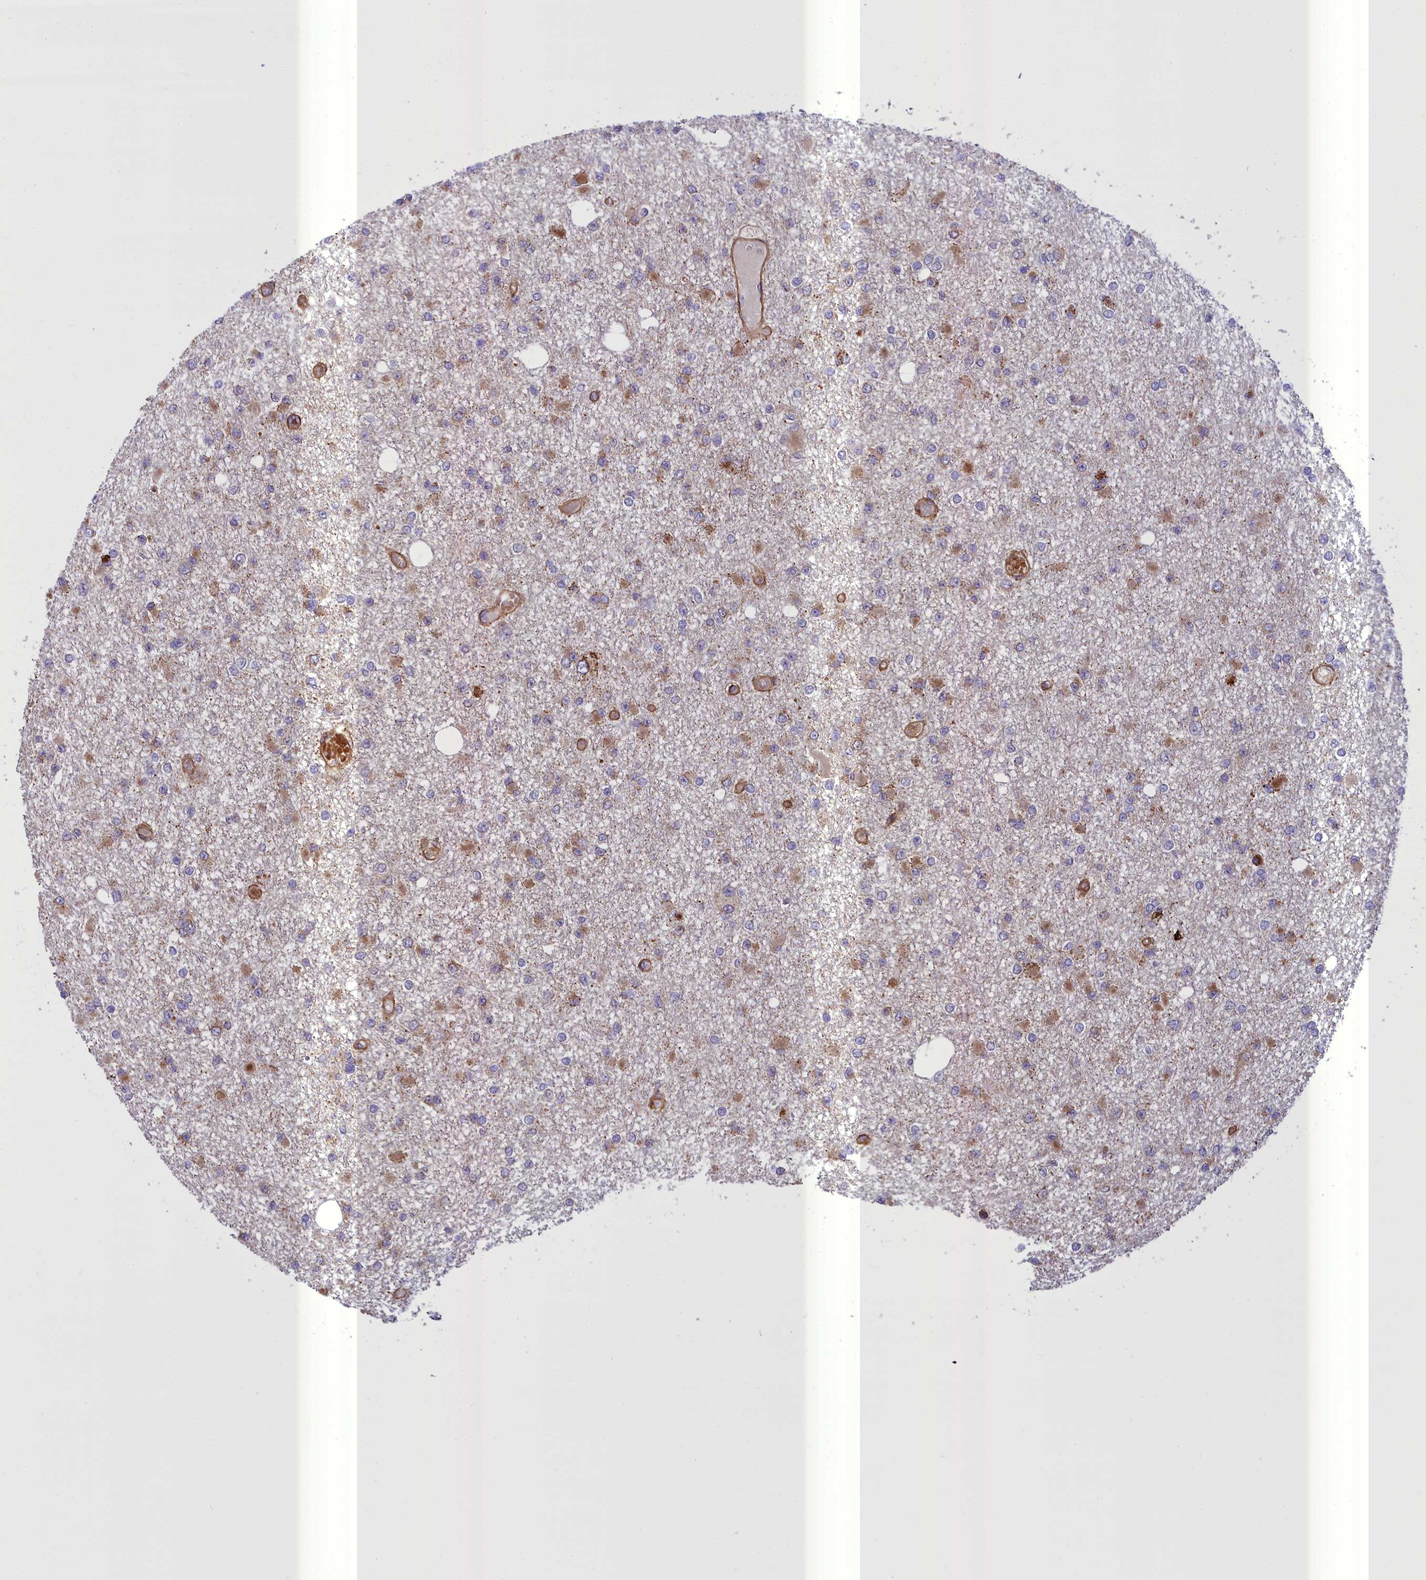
{"staining": {"intensity": "moderate", "quantity": "25%-75%", "location": "cytoplasmic/membranous"}, "tissue": "glioma", "cell_type": "Tumor cells", "image_type": "cancer", "snomed": [{"axis": "morphology", "description": "Glioma, malignant, Low grade"}, {"axis": "topography", "description": "Brain"}], "caption": "Glioma tissue shows moderate cytoplasmic/membranous staining in approximately 25%-75% of tumor cells, visualized by immunohistochemistry.", "gene": "TBC1D24", "patient": {"sex": "female", "age": 22}}